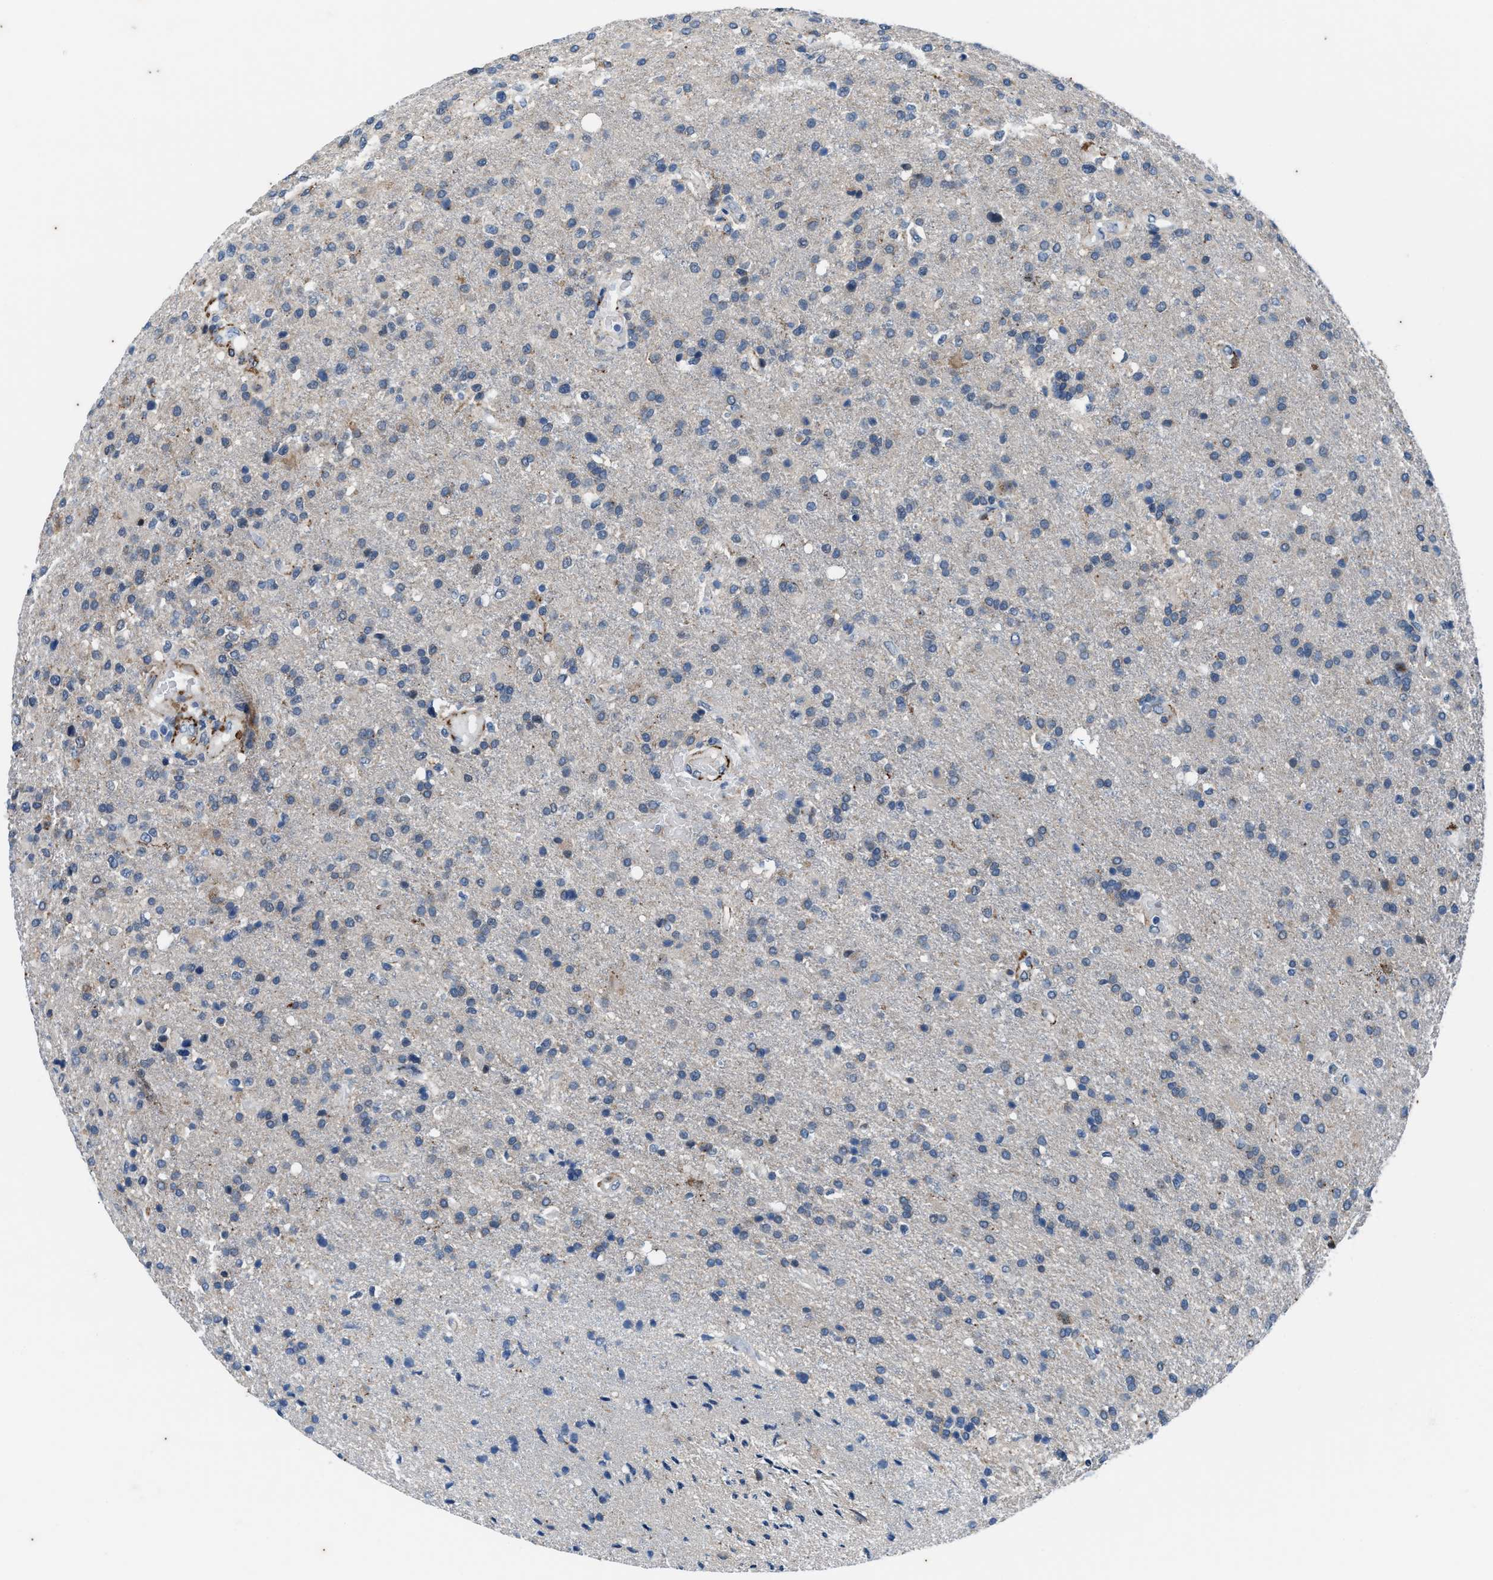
{"staining": {"intensity": "negative", "quantity": "none", "location": "none"}, "tissue": "glioma", "cell_type": "Tumor cells", "image_type": "cancer", "snomed": [{"axis": "morphology", "description": "Glioma, malignant, High grade"}, {"axis": "topography", "description": "Brain"}], "caption": "DAB immunohistochemical staining of human glioma exhibits no significant positivity in tumor cells.", "gene": "KIF24", "patient": {"sex": "male", "age": 72}}